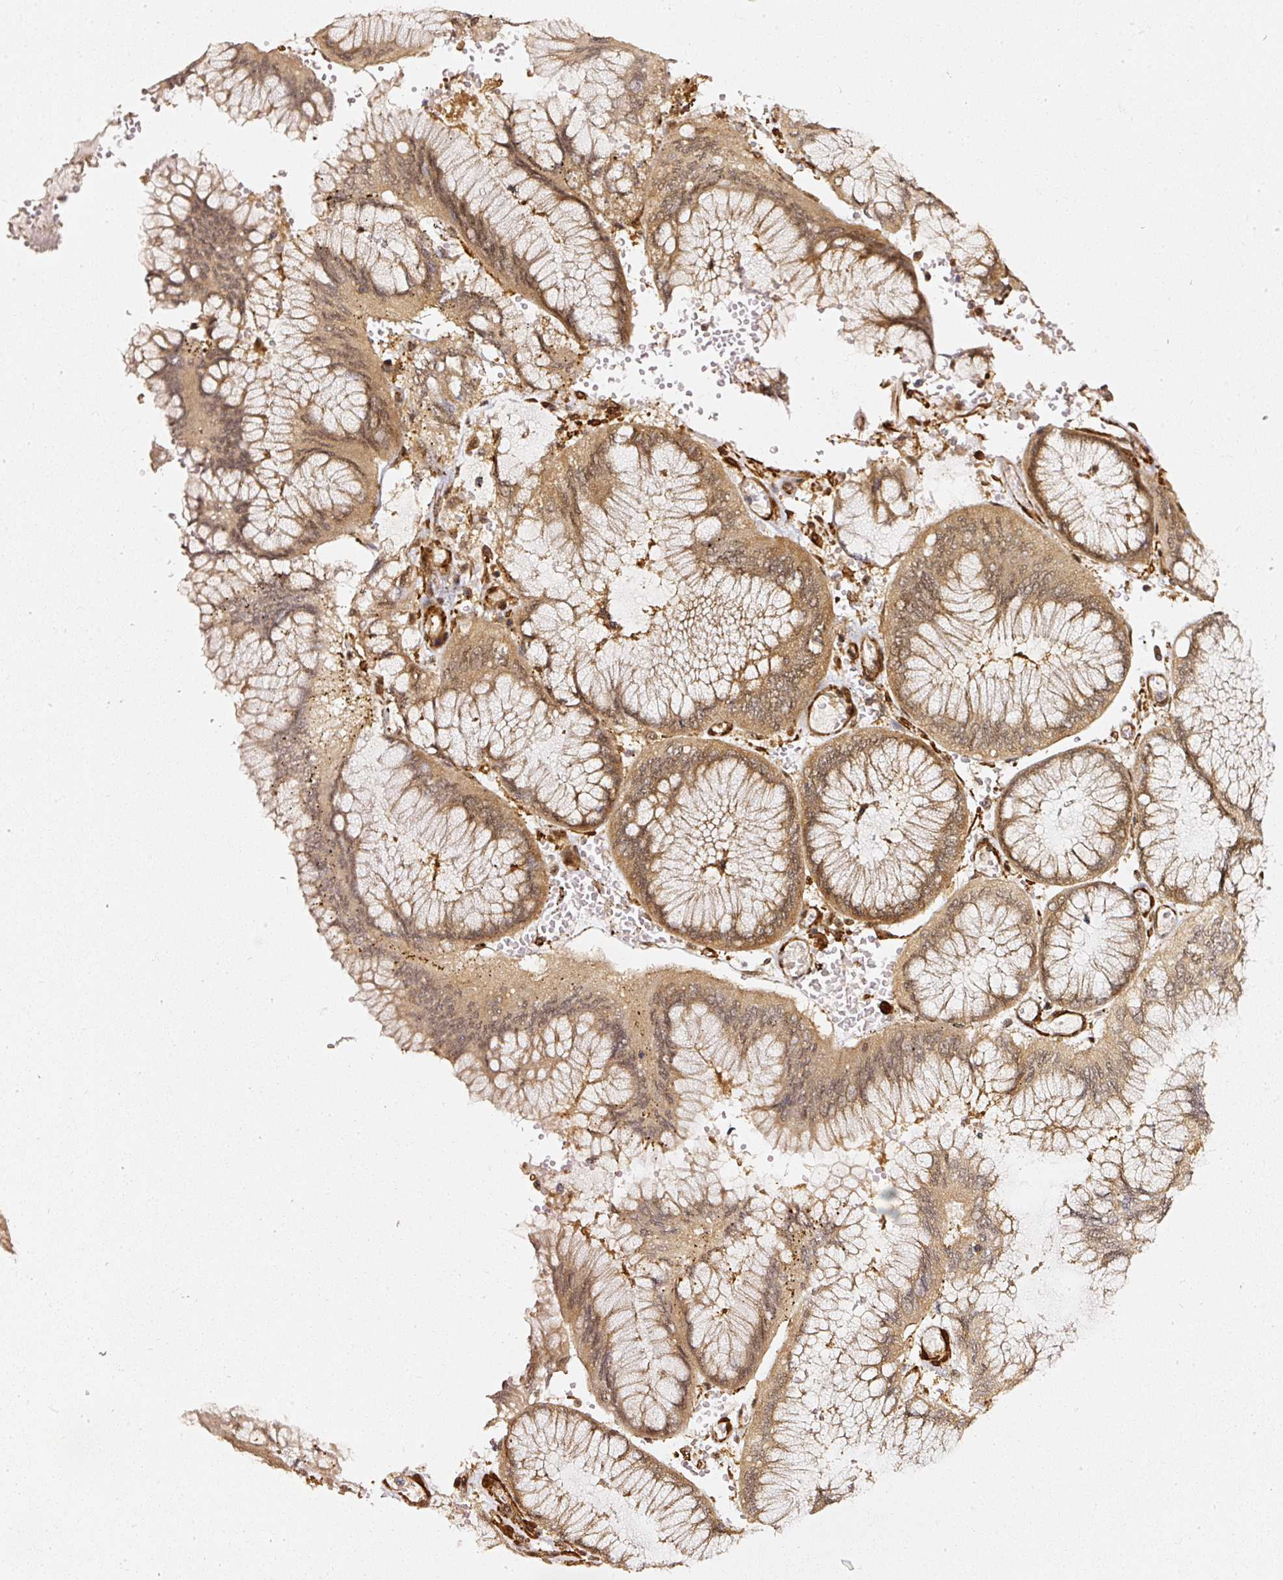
{"staining": {"intensity": "moderate", "quantity": ">75%", "location": "cytoplasmic/membranous,nuclear"}, "tissue": "stomach cancer", "cell_type": "Tumor cells", "image_type": "cancer", "snomed": [{"axis": "morphology", "description": "Adenocarcinoma, NOS"}, {"axis": "topography", "description": "Stomach"}], "caption": "IHC of stomach cancer displays medium levels of moderate cytoplasmic/membranous and nuclear positivity in about >75% of tumor cells. The staining was performed using DAB to visualize the protein expression in brown, while the nuclei were stained in blue with hematoxylin (Magnification: 20x).", "gene": "PSMD1", "patient": {"sex": "male", "age": 76}}